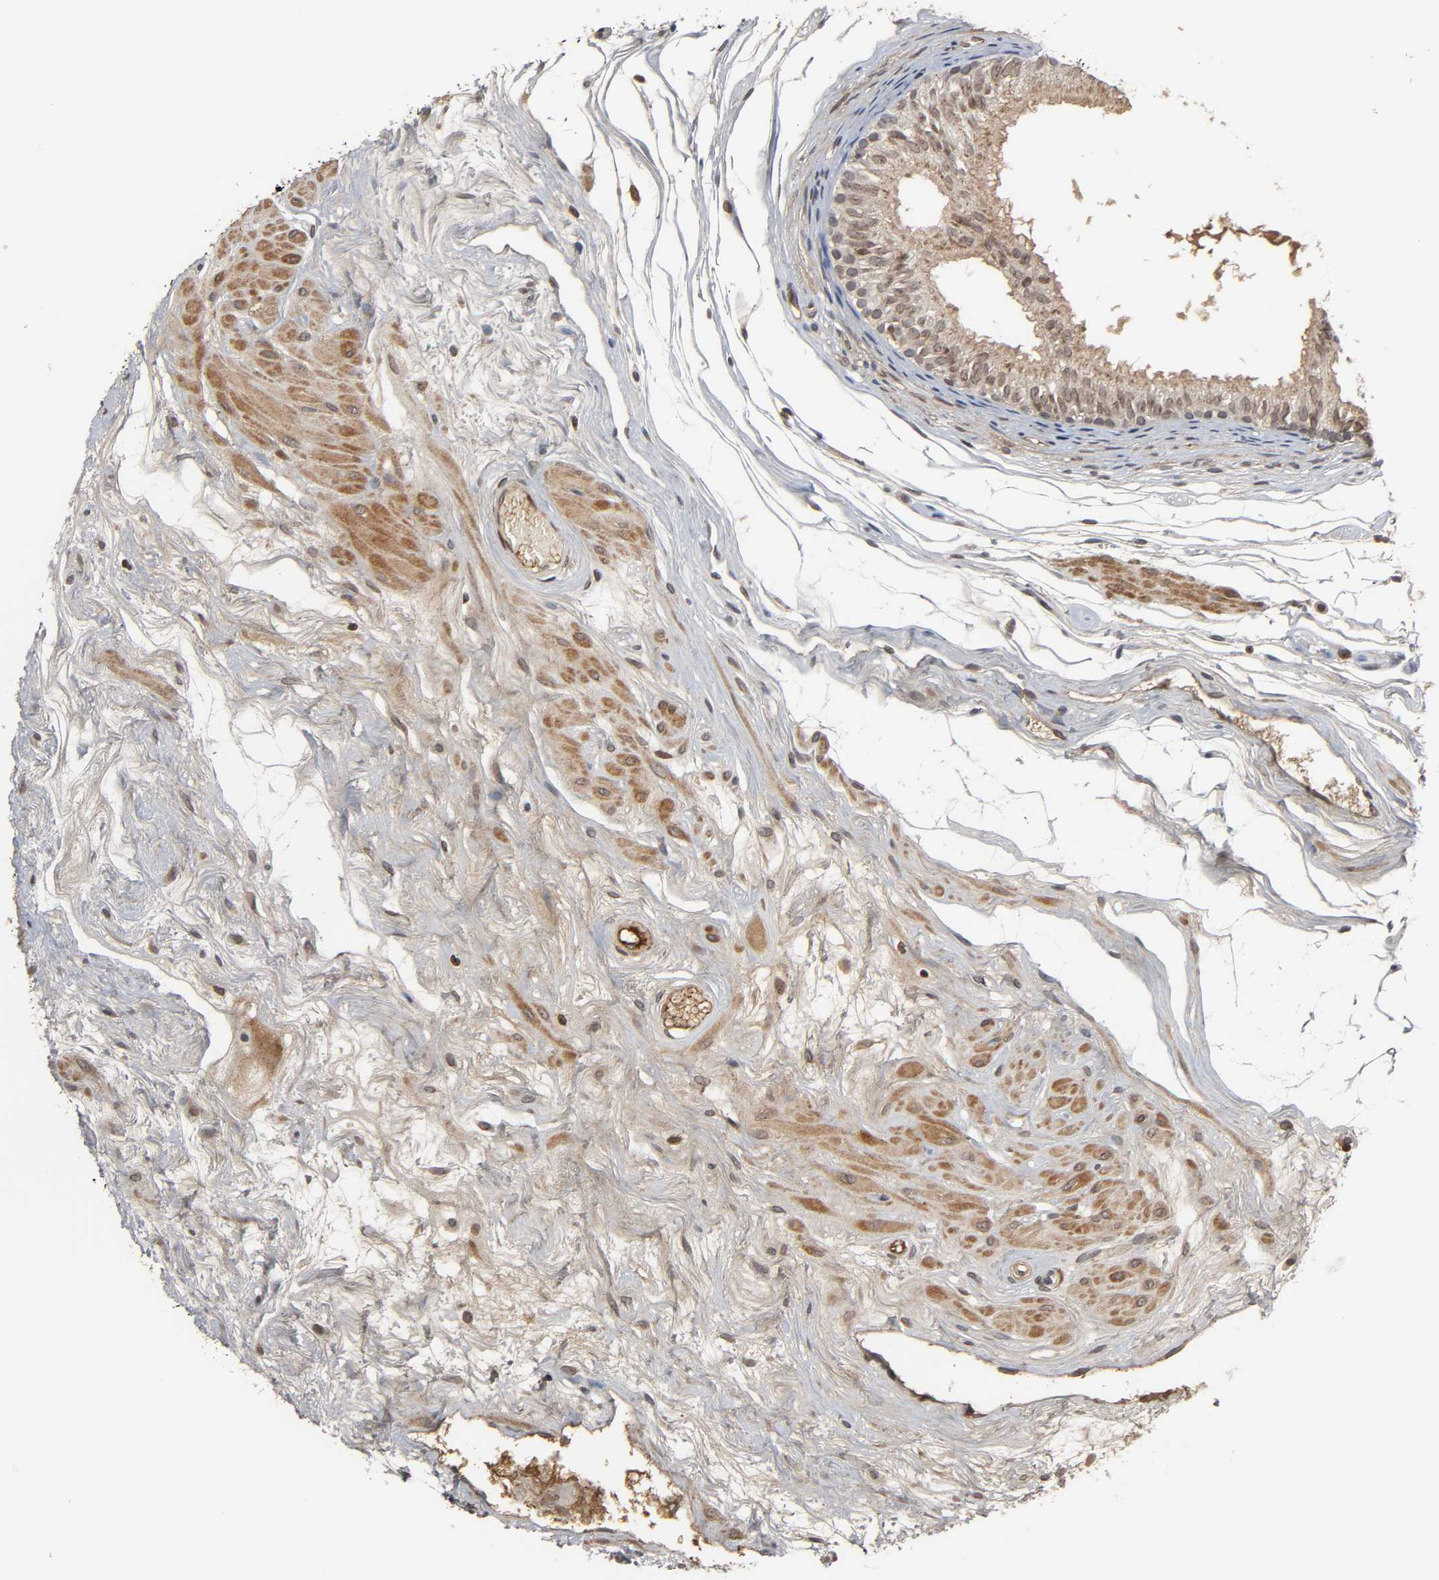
{"staining": {"intensity": "moderate", "quantity": ">75%", "location": "cytoplasmic/membranous,nuclear"}, "tissue": "epididymis", "cell_type": "Glandular cells", "image_type": "normal", "snomed": [{"axis": "morphology", "description": "Normal tissue, NOS"}, {"axis": "morphology", "description": "Atrophy, NOS"}, {"axis": "topography", "description": "Testis"}, {"axis": "topography", "description": "Epididymis"}], "caption": "Immunohistochemical staining of benign epididymis displays moderate cytoplasmic/membranous,nuclear protein expression in approximately >75% of glandular cells. (DAB IHC with brightfield microscopy, high magnification).", "gene": "CPN2", "patient": {"sex": "male", "age": 18}}